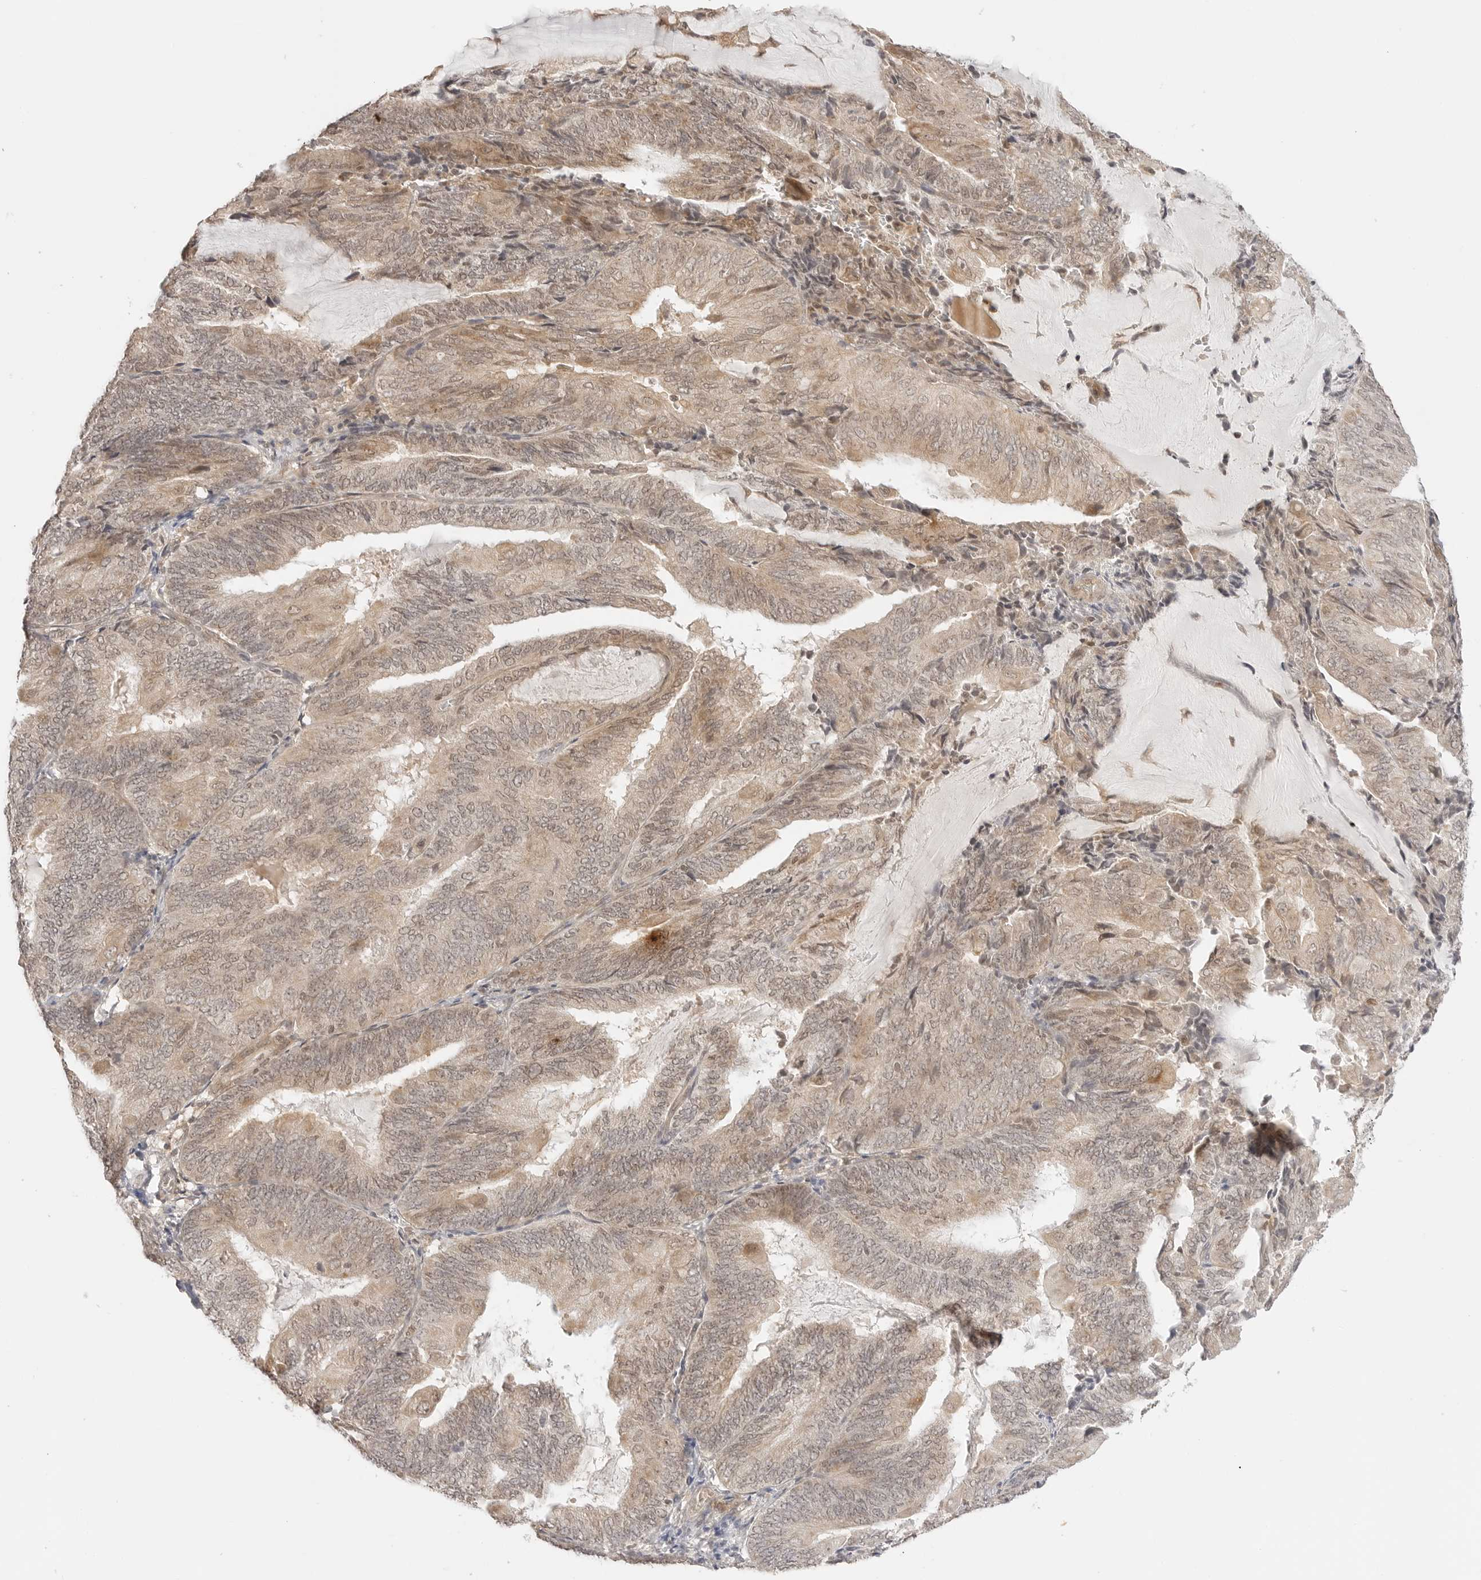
{"staining": {"intensity": "weak", "quantity": ">75%", "location": "cytoplasmic/membranous"}, "tissue": "endometrial cancer", "cell_type": "Tumor cells", "image_type": "cancer", "snomed": [{"axis": "morphology", "description": "Adenocarcinoma, NOS"}, {"axis": "topography", "description": "Endometrium"}], "caption": "Immunohistochemistry (IHC) micrograph of neoplastic tissue: human endometrial cancer (adenocarcinoma) stained using immunohistochemistry (IHC) reveals low levels of weak protein expression localized specifically in the cytoplasmic/membranous of tumor cells, appearing as a cytoplasmic/membranous brown color.", "gene": "GPR34", "patient": {"sex": "female", "age": 81}}